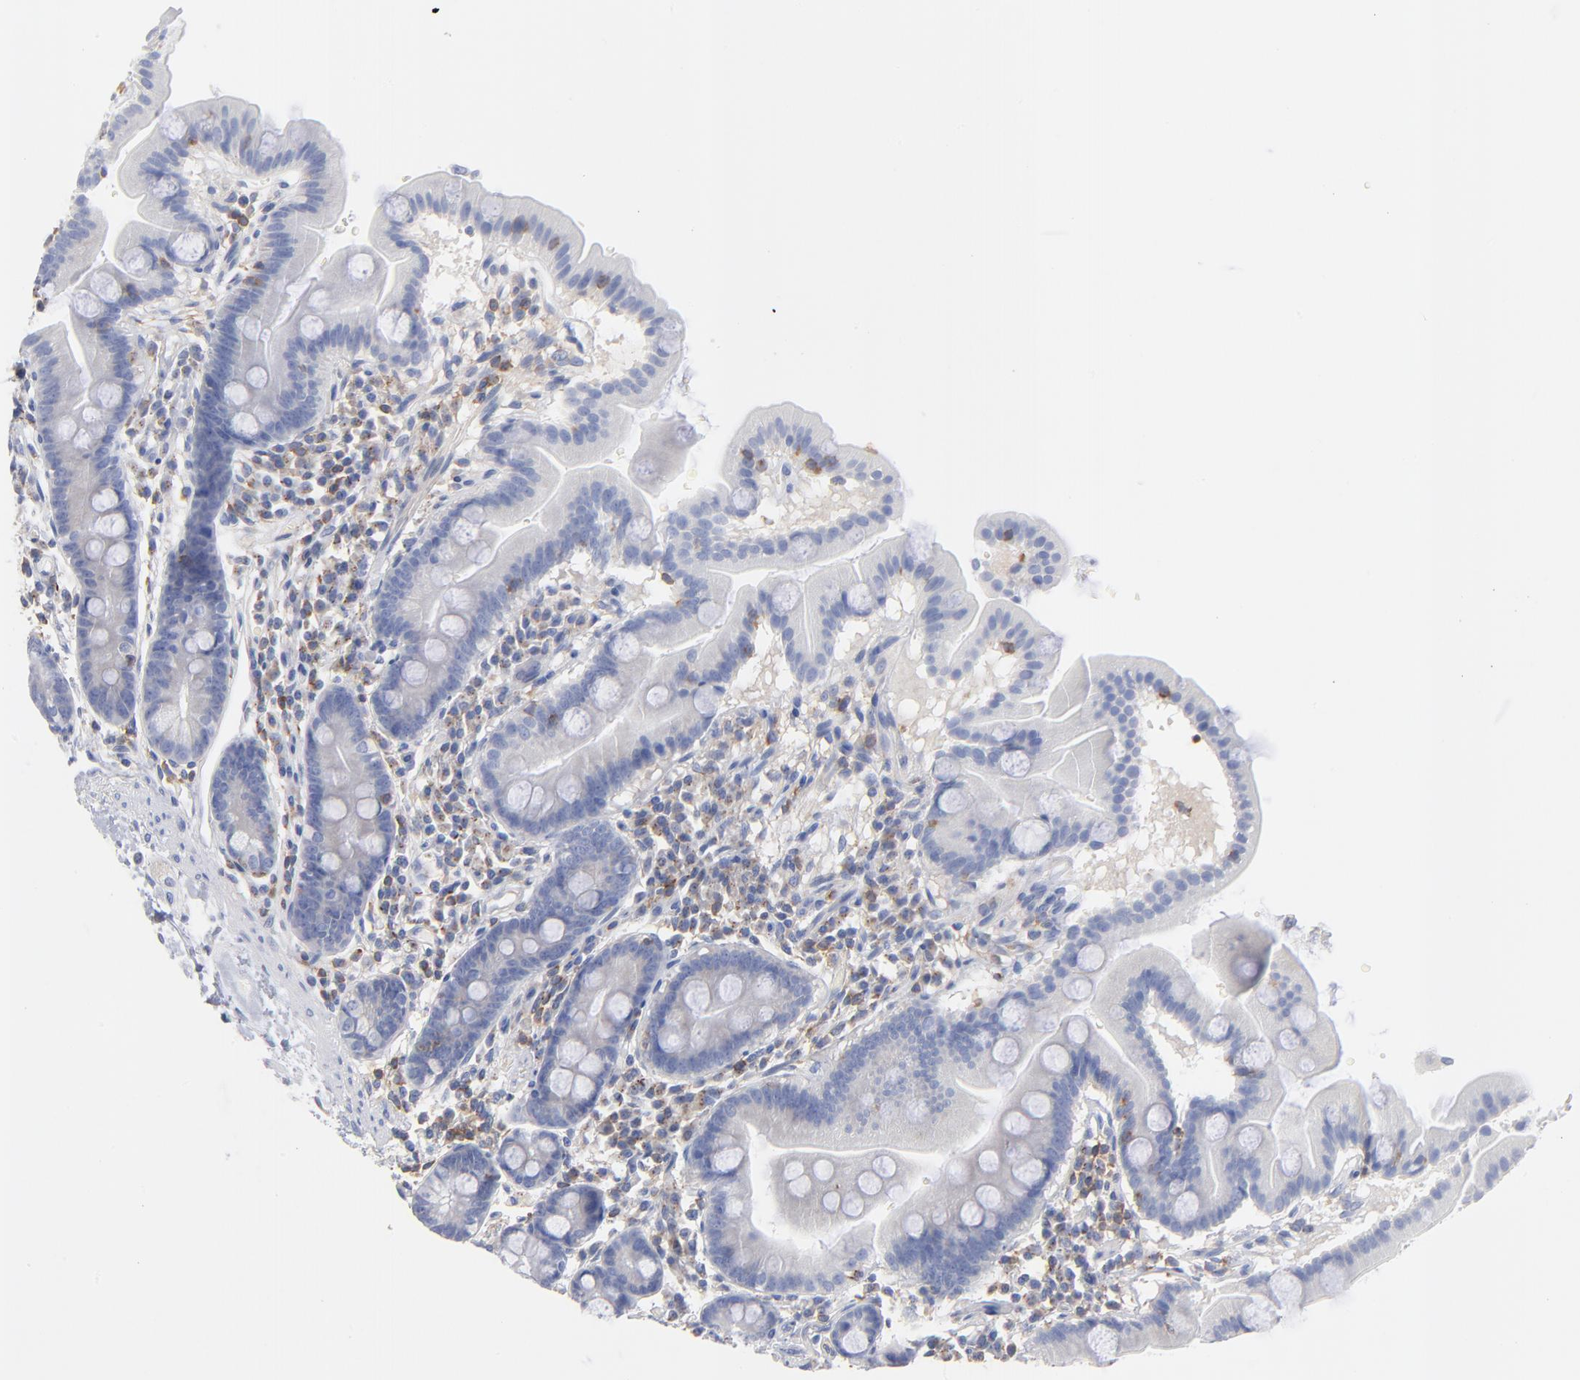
{"staining": {"intensity": "negative", "quantity": "none", "location": "none"}, "tissue": "duodenum", "cell_type": "Glandular cells", "image_type": "normal", "snomed": [{"axis": "morphology", "description": "Normal tissue, NOS"}, {"axis": "topography", "description": "Duodenum"}], "caption": "Image shows no significant protein staining in glandular cells of unremarkable duodenum. (Stains: DAB IHC with hematoxylin counter stain, Microscopy: brightfield microscopy at high magnification).", "gene": "SEPTIN11", "patient": {"sex": "male", "age": 50}}